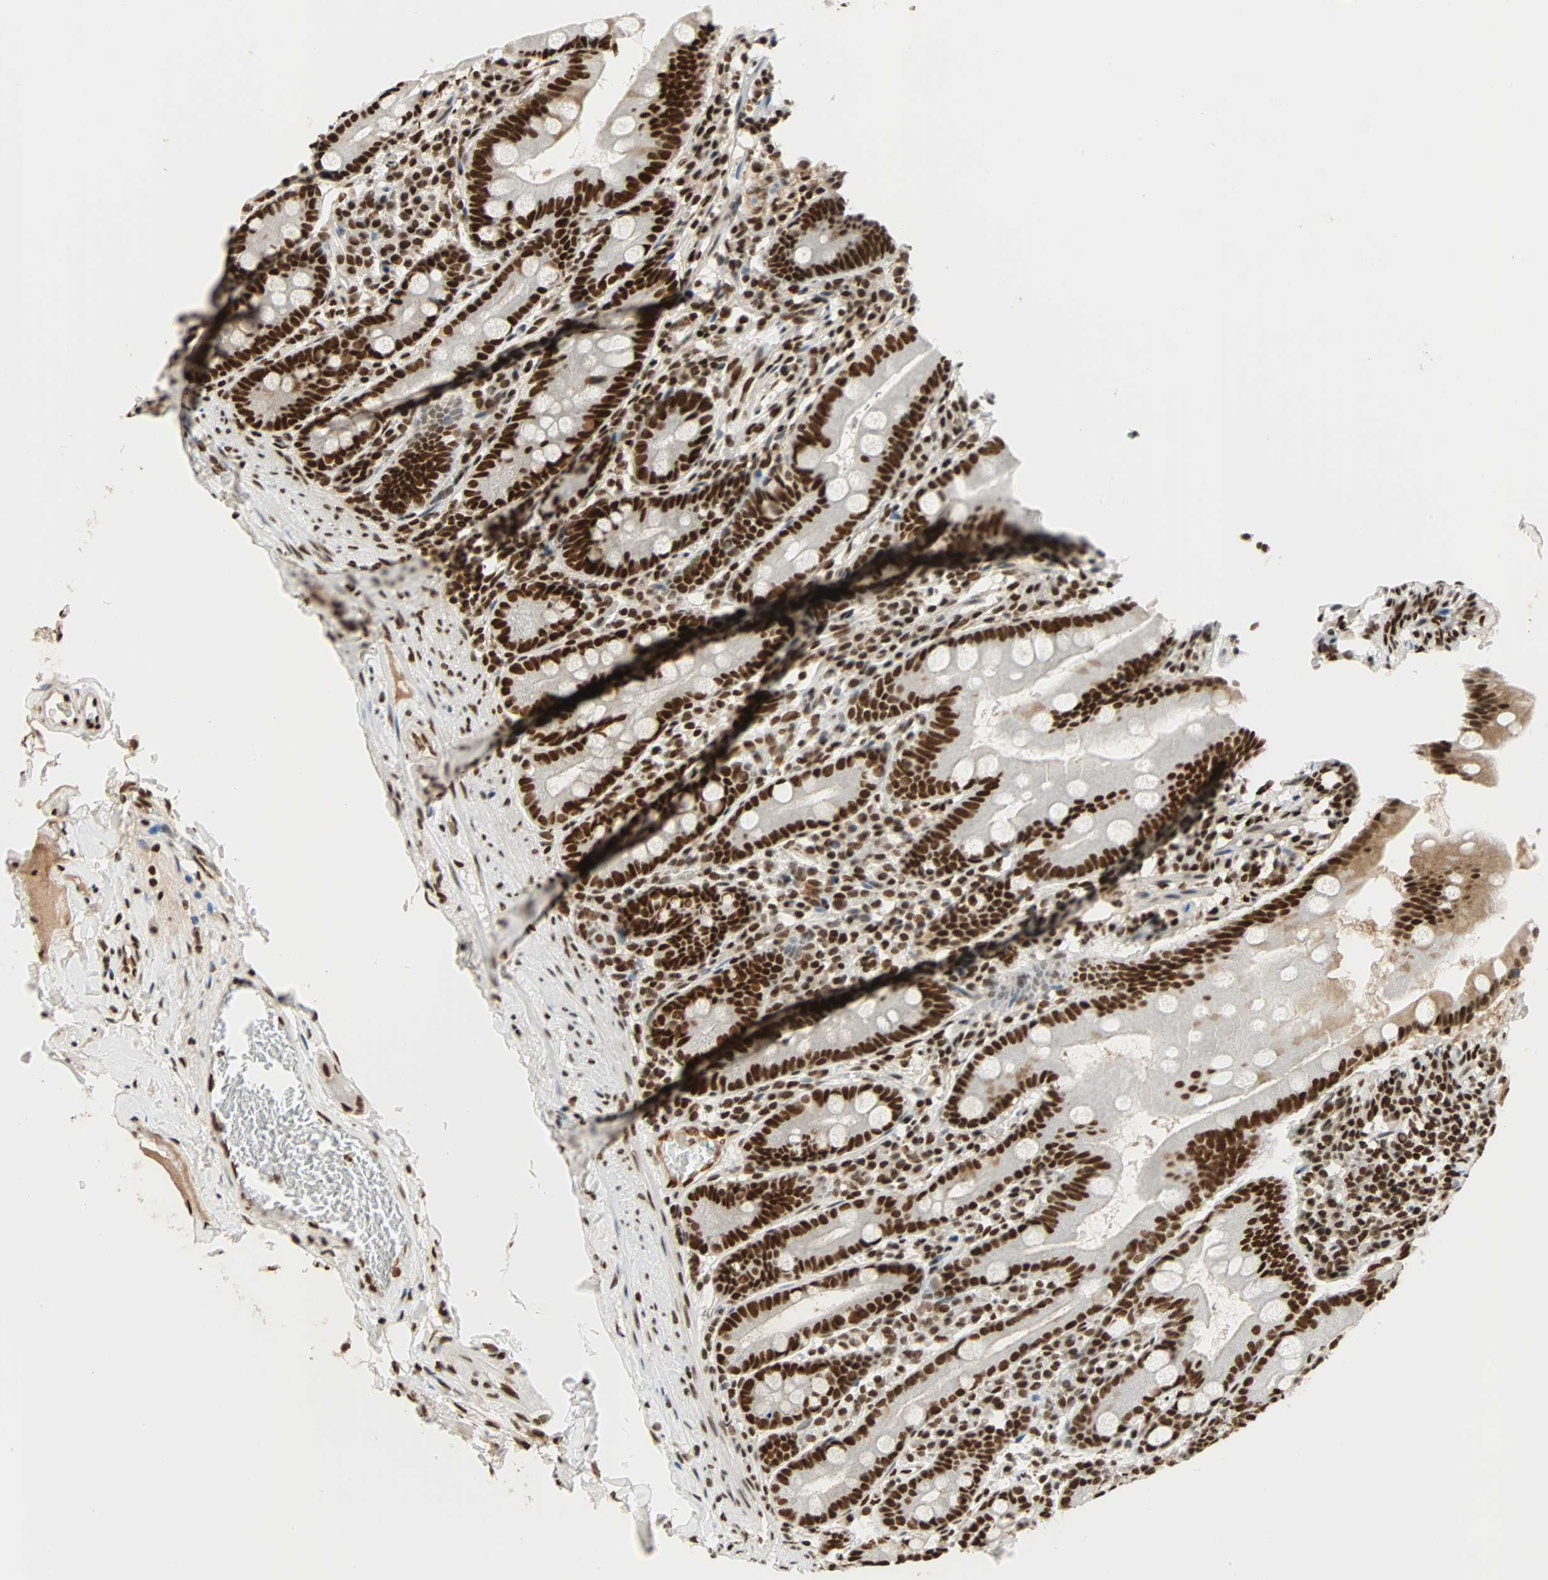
{"staining": {"intensity": "strong", "quantity": ">75%", "location": "cytoplasmic/membranous,nuclear"}, "tissue": "duodenum", "cell_type": "Glandular cells", "image_type": "normal", "snomed": [{"axis": "morphology", "description": "Normal tissue, NOS"}, {"axis": "topography", "description": "Duodenum"}], "caption": "The image demonstrates staining of benign duodenum, revealing strong cytoplasmic/membranous,nuclear protein expression (brown color) within glandular cells.", "gene": "CDK12", "patient": {"sex": "male", "age": 50}}